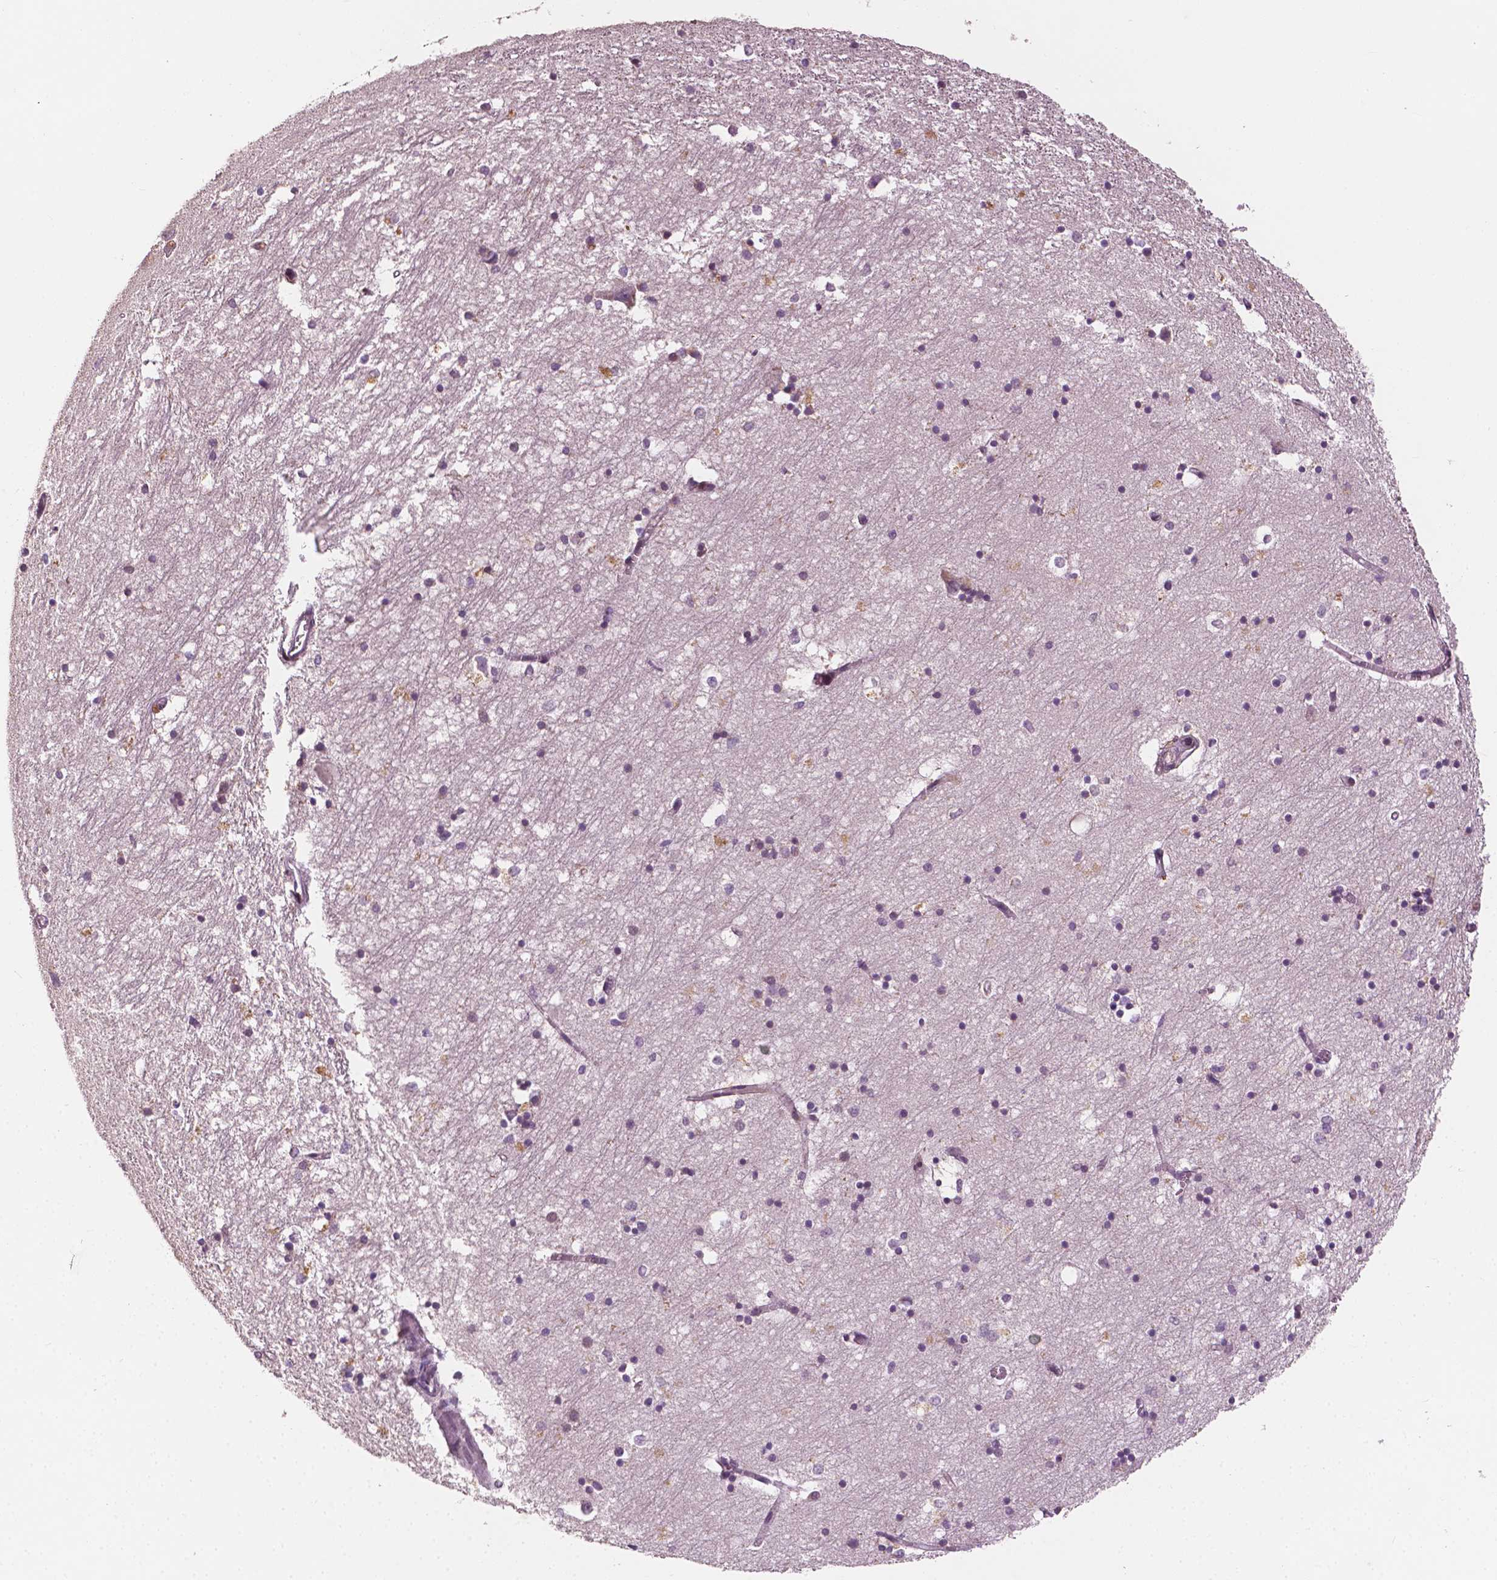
{"staining": {"intensity": "negative", "quantity": "none", "location": "none"}, "tissue": "hippocampus", "cell_type": "Glial cells", "image_type": "normal", "snomed": [{"axis": "morphology", "description": "Normal tissue, NOS"}, {"axis": "topography", "description": "Lateral ventricle wall"}, {"axis": "topography", "description": "Hippocampus"}], "caption": "An immunohistochemistry (IHC) image of benign hippocampus is shown. There is no staining in glial cells of hippocampus. (DAB immunohistochemistry visualized using brightfield microscopy, high magnification).", "gene": "G3BP1", "patient": {"sex": "female", "age": 63}}